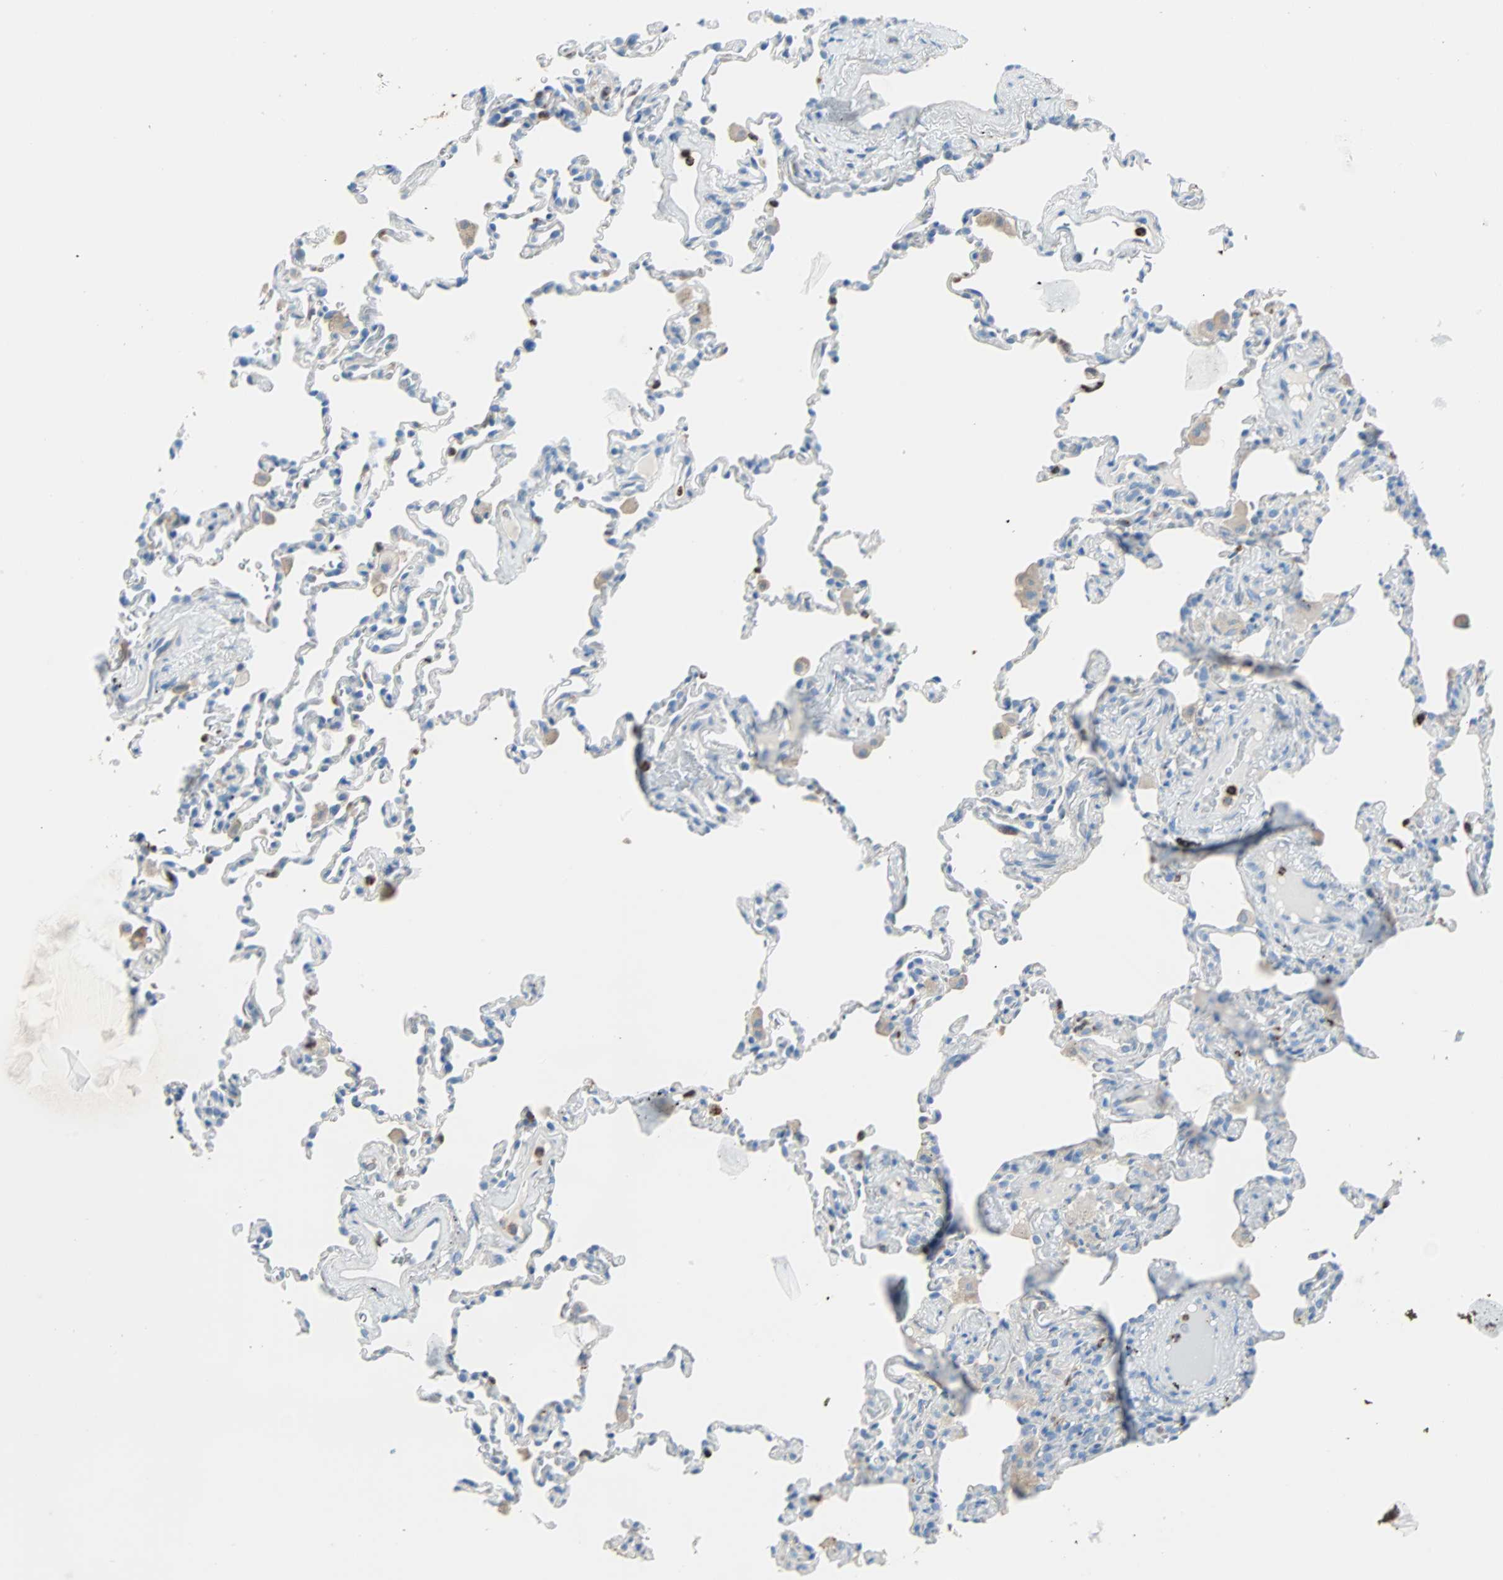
{"staining": {"intensity": "negative", "quantity": "none", "location": "none"}, "tissue": "lung", "cell_type": "Alveolar cells", "image_type": "normal", "snomed": [{"axis": "morphology", "description": "Normal tissue, NOS"}, {"axis": "topography", "description": "Lung"}], "caption": "Immunohistochemistry of normal human lung demonstrates no staining in alveolar cells.", "gene": "CLEC4A", "patient": {"sex": "male", "age": 59}}